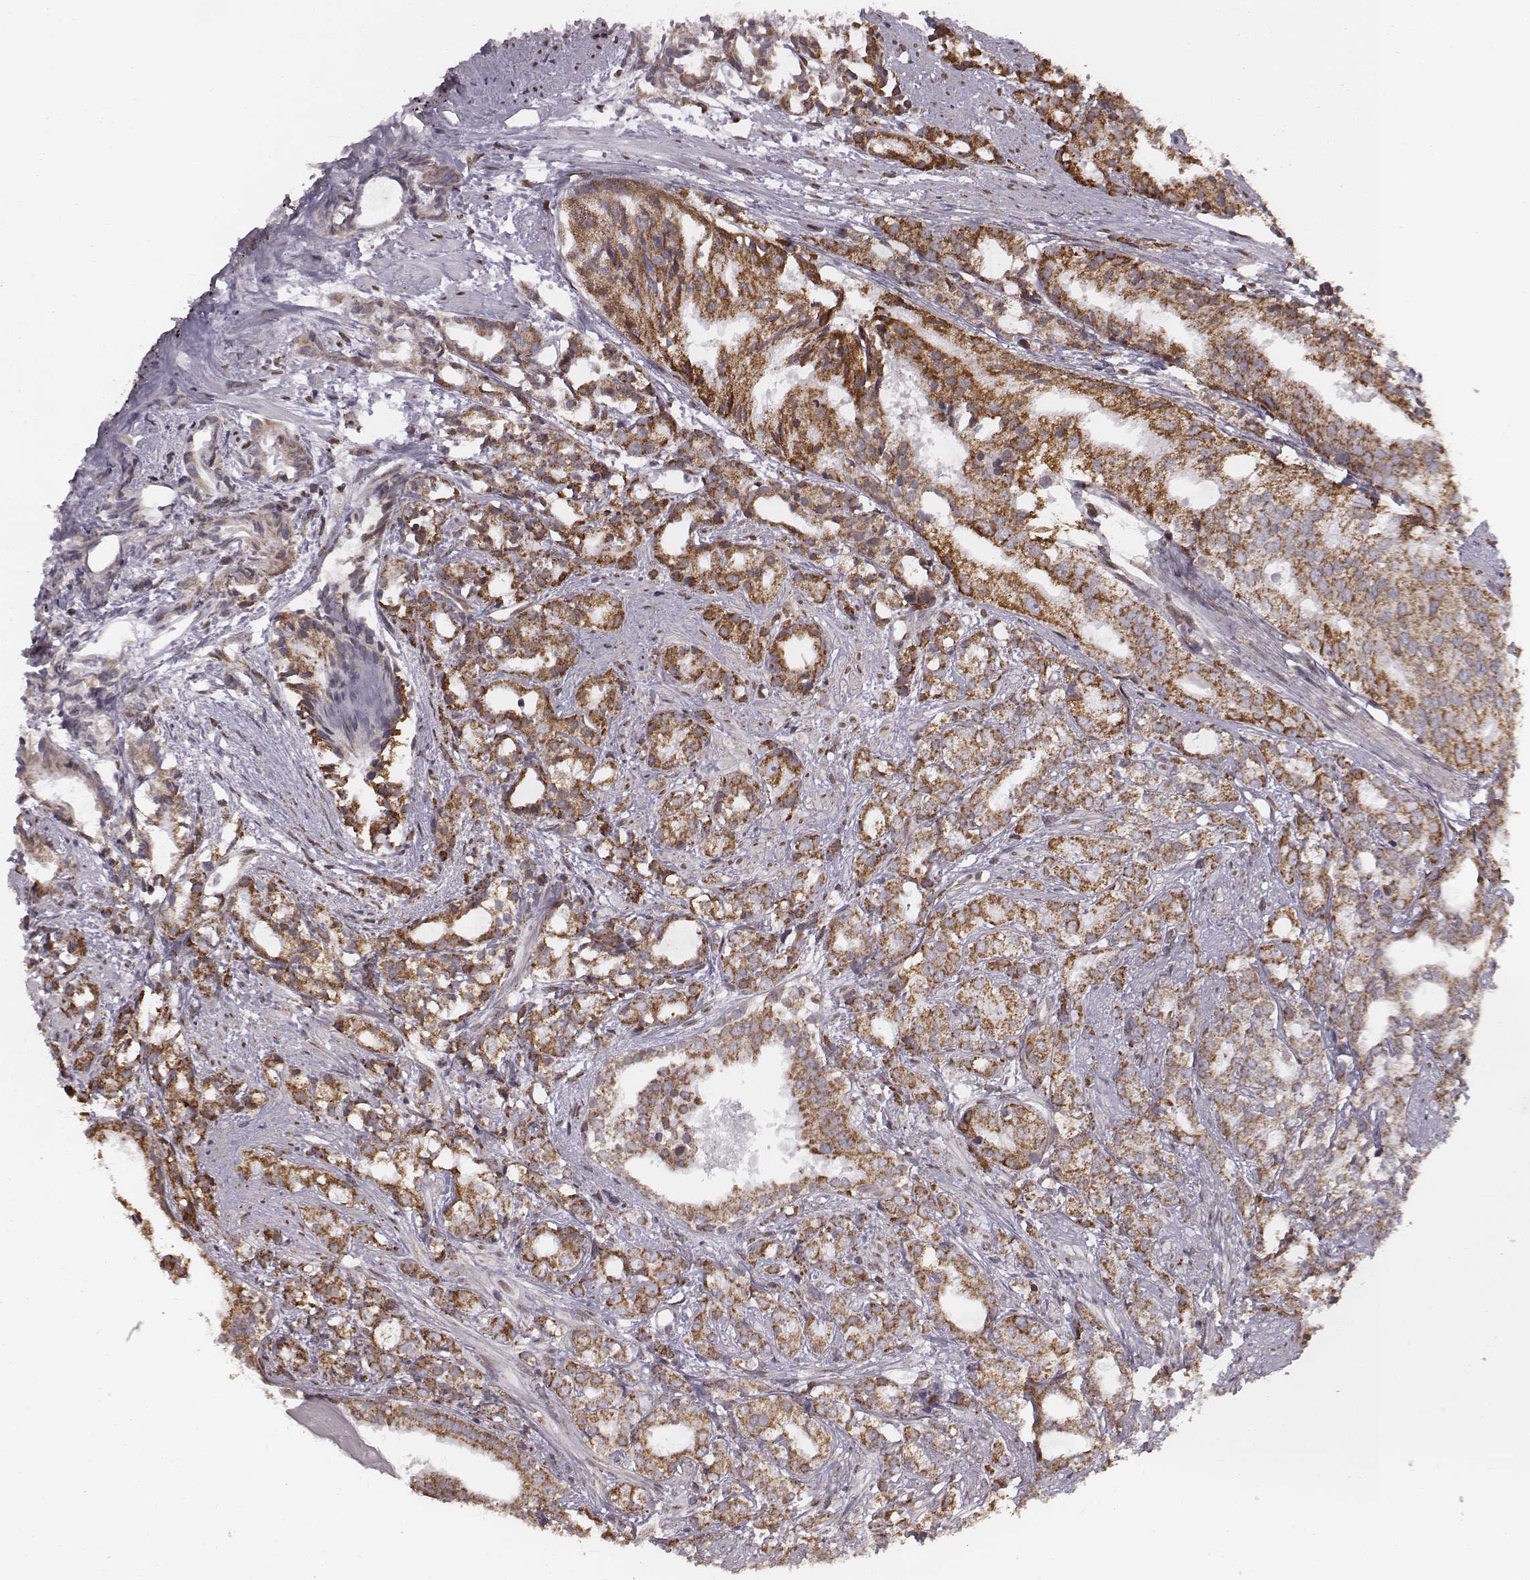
{"staining": {"intensity": "moderate", "quantity": ">75%", "location": "cytoplasmic/membranous"}, "tissue": "prostate cancer", "cell_type": "Tumor cells", "image_type": "cancer", "snomed": [{"axis": "morphology", "description": "Adenocarcinoma, High grade"}, {"axis": "topography", "description": "Prostate"}], "caption": "The photomicrograph reveals immunohistochemical staining of high-grade adenocarcinoma (prostate). There is moderate cytoplasmic/membranous expression is present in approximately >75% of tumor cells.", "gene": "ACOT2", "patient": {"sex": "male", "age": 79}}